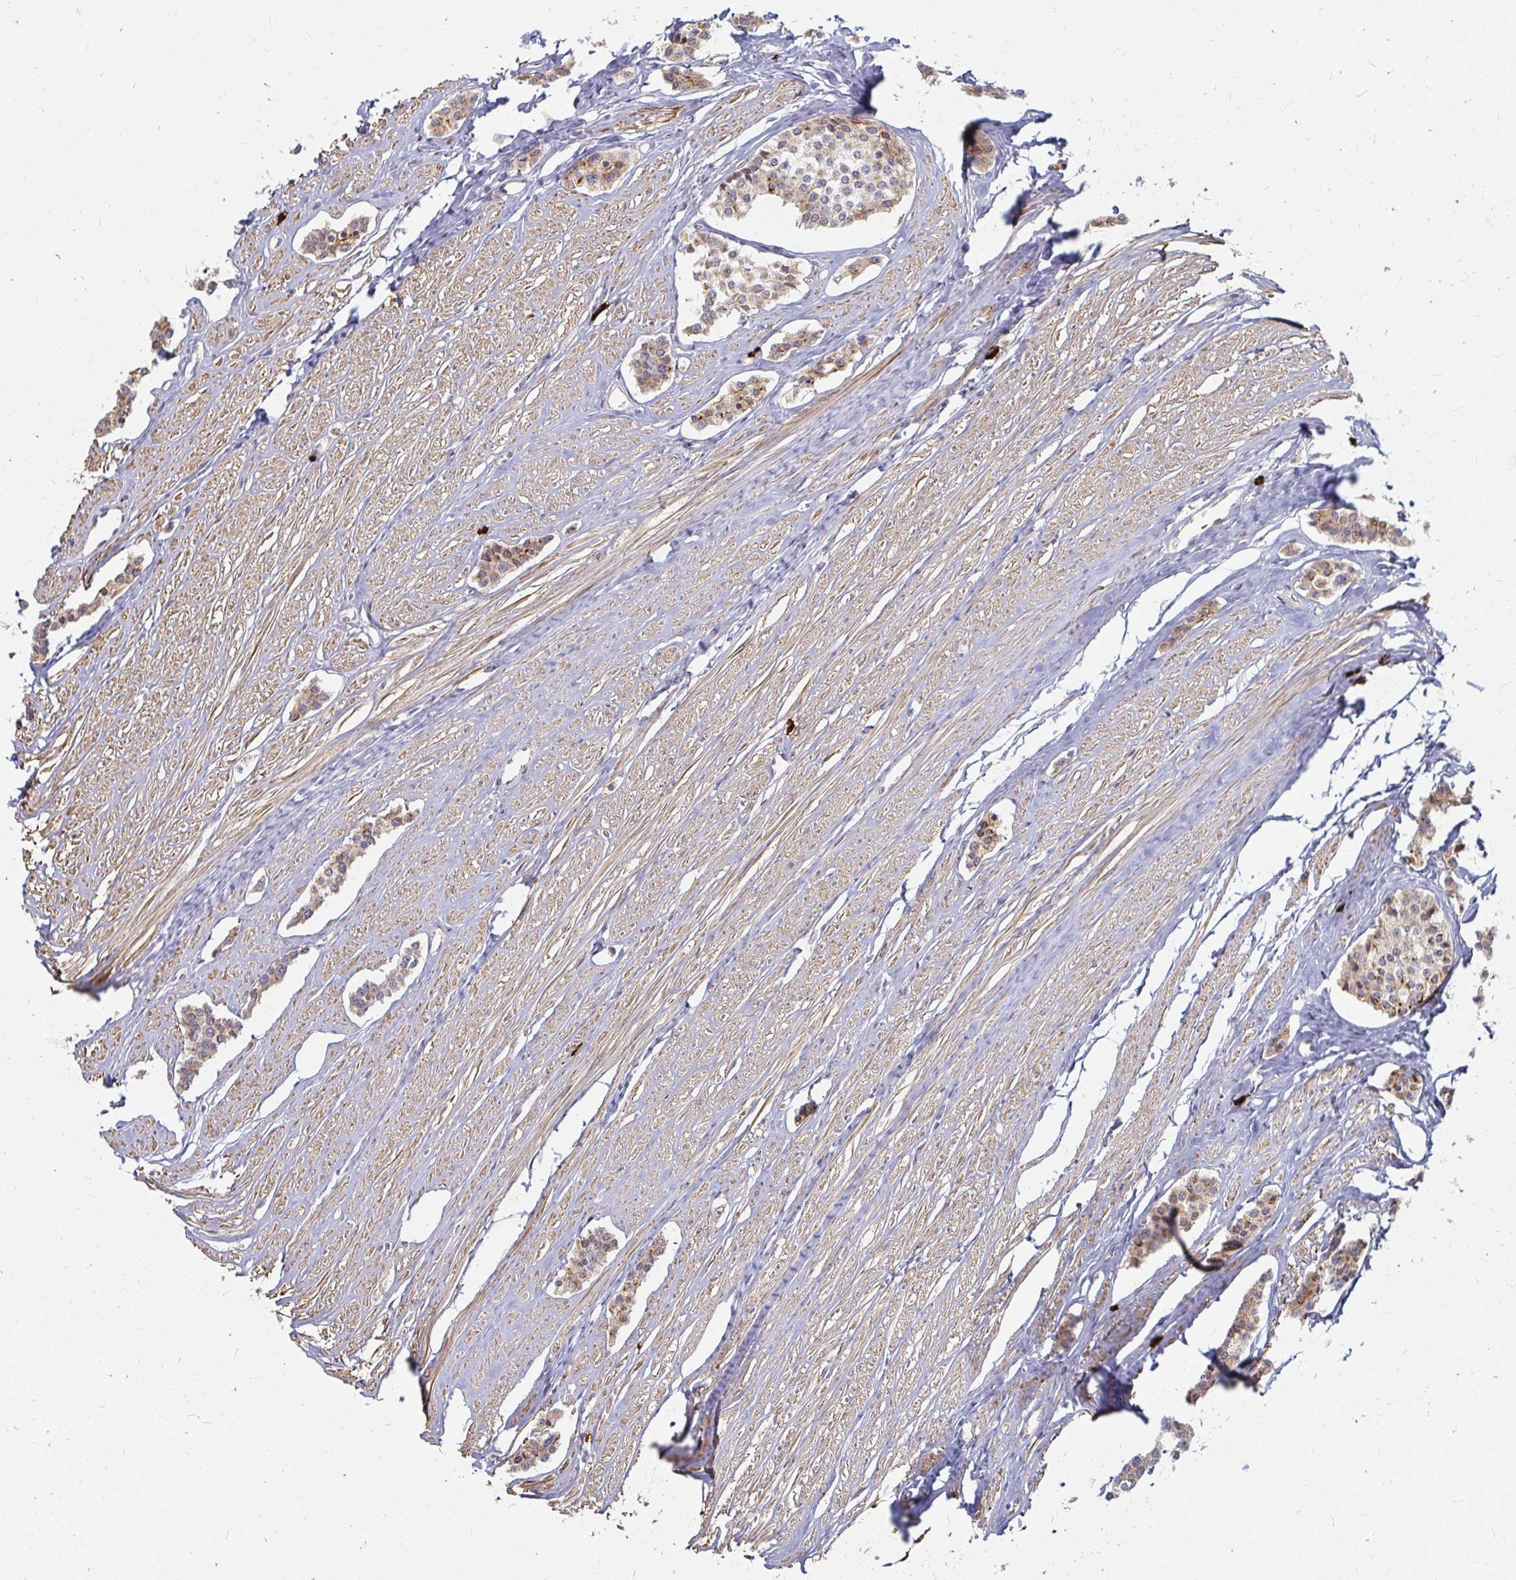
{"staining": {"intensity": "weak", "quantity": "25%-75%", "location": "cytoplasmic/membranous"}, "tissue": "carcinoid", "cell_type": "Tumor cells", "image_type": "cancer", "snomed": [{"axis": "morphology", "description": "Carcinoid, malignant, NOS"}, {"axis": "topography", "description": "Small intestine"}], "caption": "A brown stain labels weak cytoplasmic/membranous expression of a protein in human carcinoid (malignant) tumor cells.", "gene": "CAST", "patient": {"sex": "male", "age": 60}}